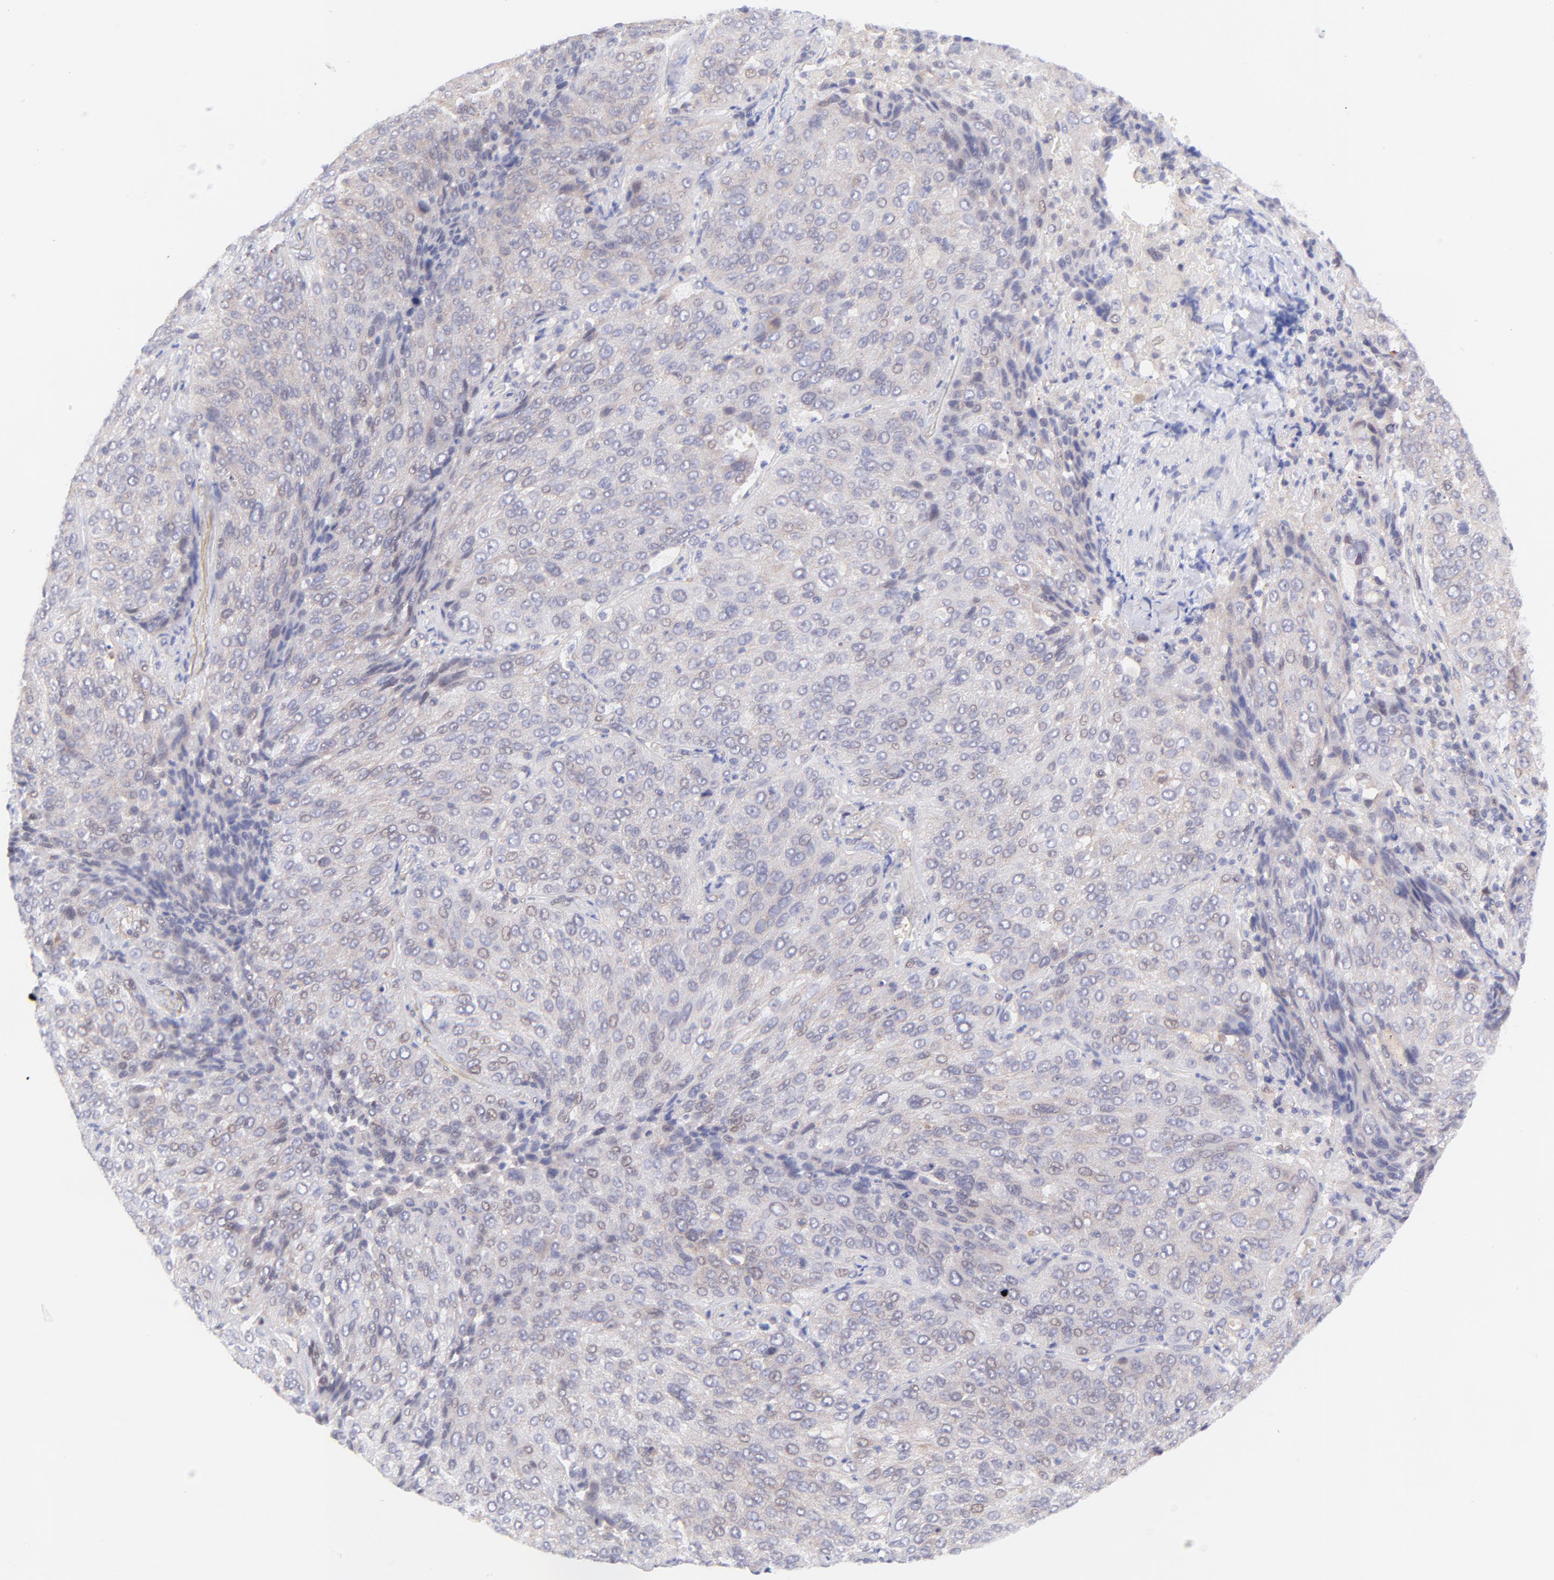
{"staining": {"intensity": "negative", "quantity": "none", "location": "none"}, "tissue": "lung cancer", "cell_type": "Tumor cells", "image_type": "cancer", "snomed": [{"axis": "morphology", "description": "Squamous cell carcinoma, NOS"}, {"axis": "topography", "description": "Lung"}], "caption": "Immunohistochemistry micrograph of neoplastic tissue: lung squamous cell carcinoma stained with DAB (3,3'-diaminobenzidine) demonstrates no significant protein expression in tumor cells.", "gene": "PBDC1", "patient": {"sex": "male", "age": 54}}